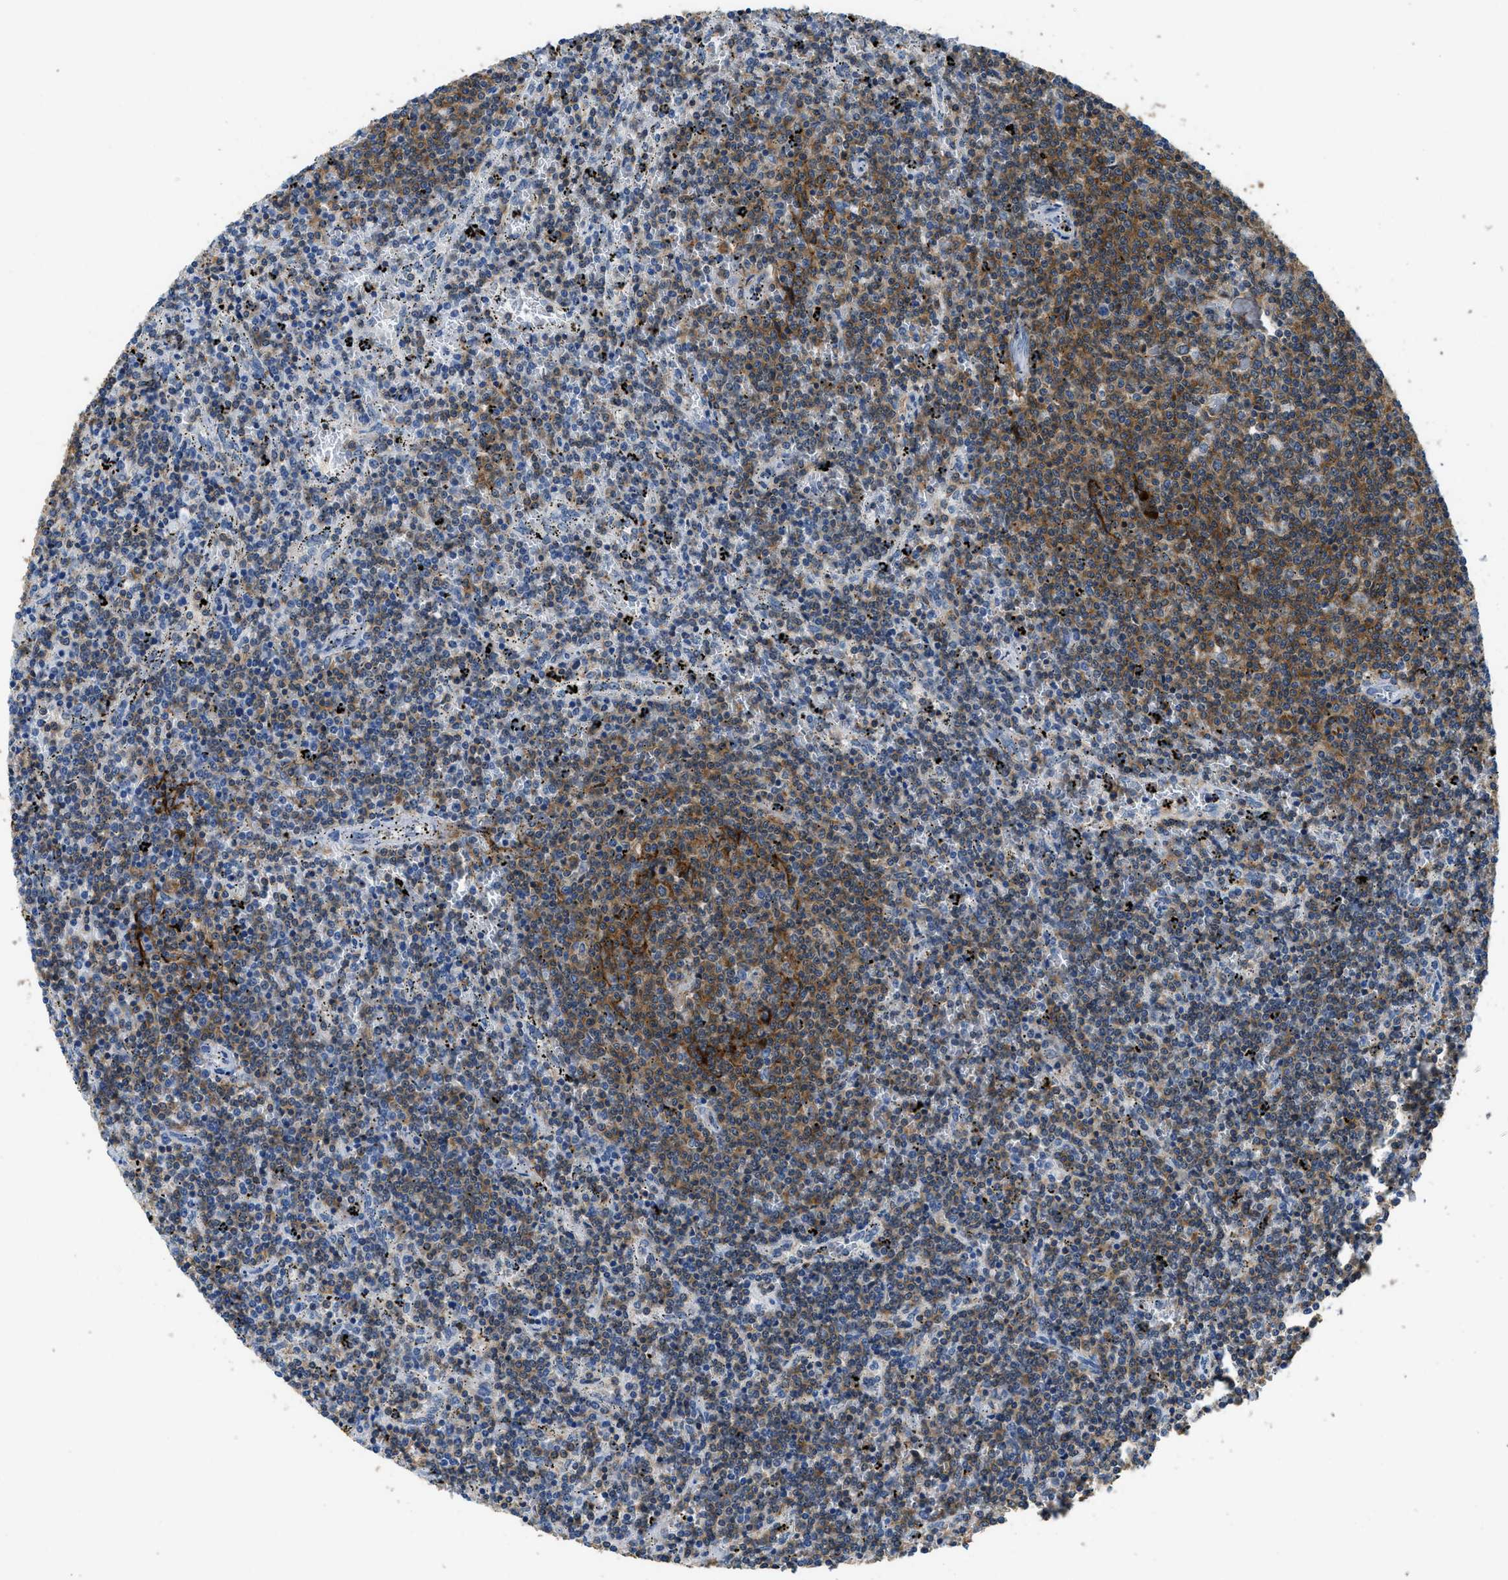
{"staining": {"intensity": "strong", "quantity": "25%-75%", "location": "cytoplasmic/membranous"}, "tissue": "lymphoma", "cell_type": "Tumor cells", "image_type": "cancer", "snomed": [{"axis": "morphology", "description": "Malignant lymphoma, non-Hodgkin's type, Low grade"}, {"axis": "topography", "description": "Spleen"}], "caption": "Strong cytoplasmic/membranous staining is appreciated in approximately 25%-75% of tumor cells in lymphoma.", "gene": "FAM151A", "patient": {"sex": "female", "age": 50}}